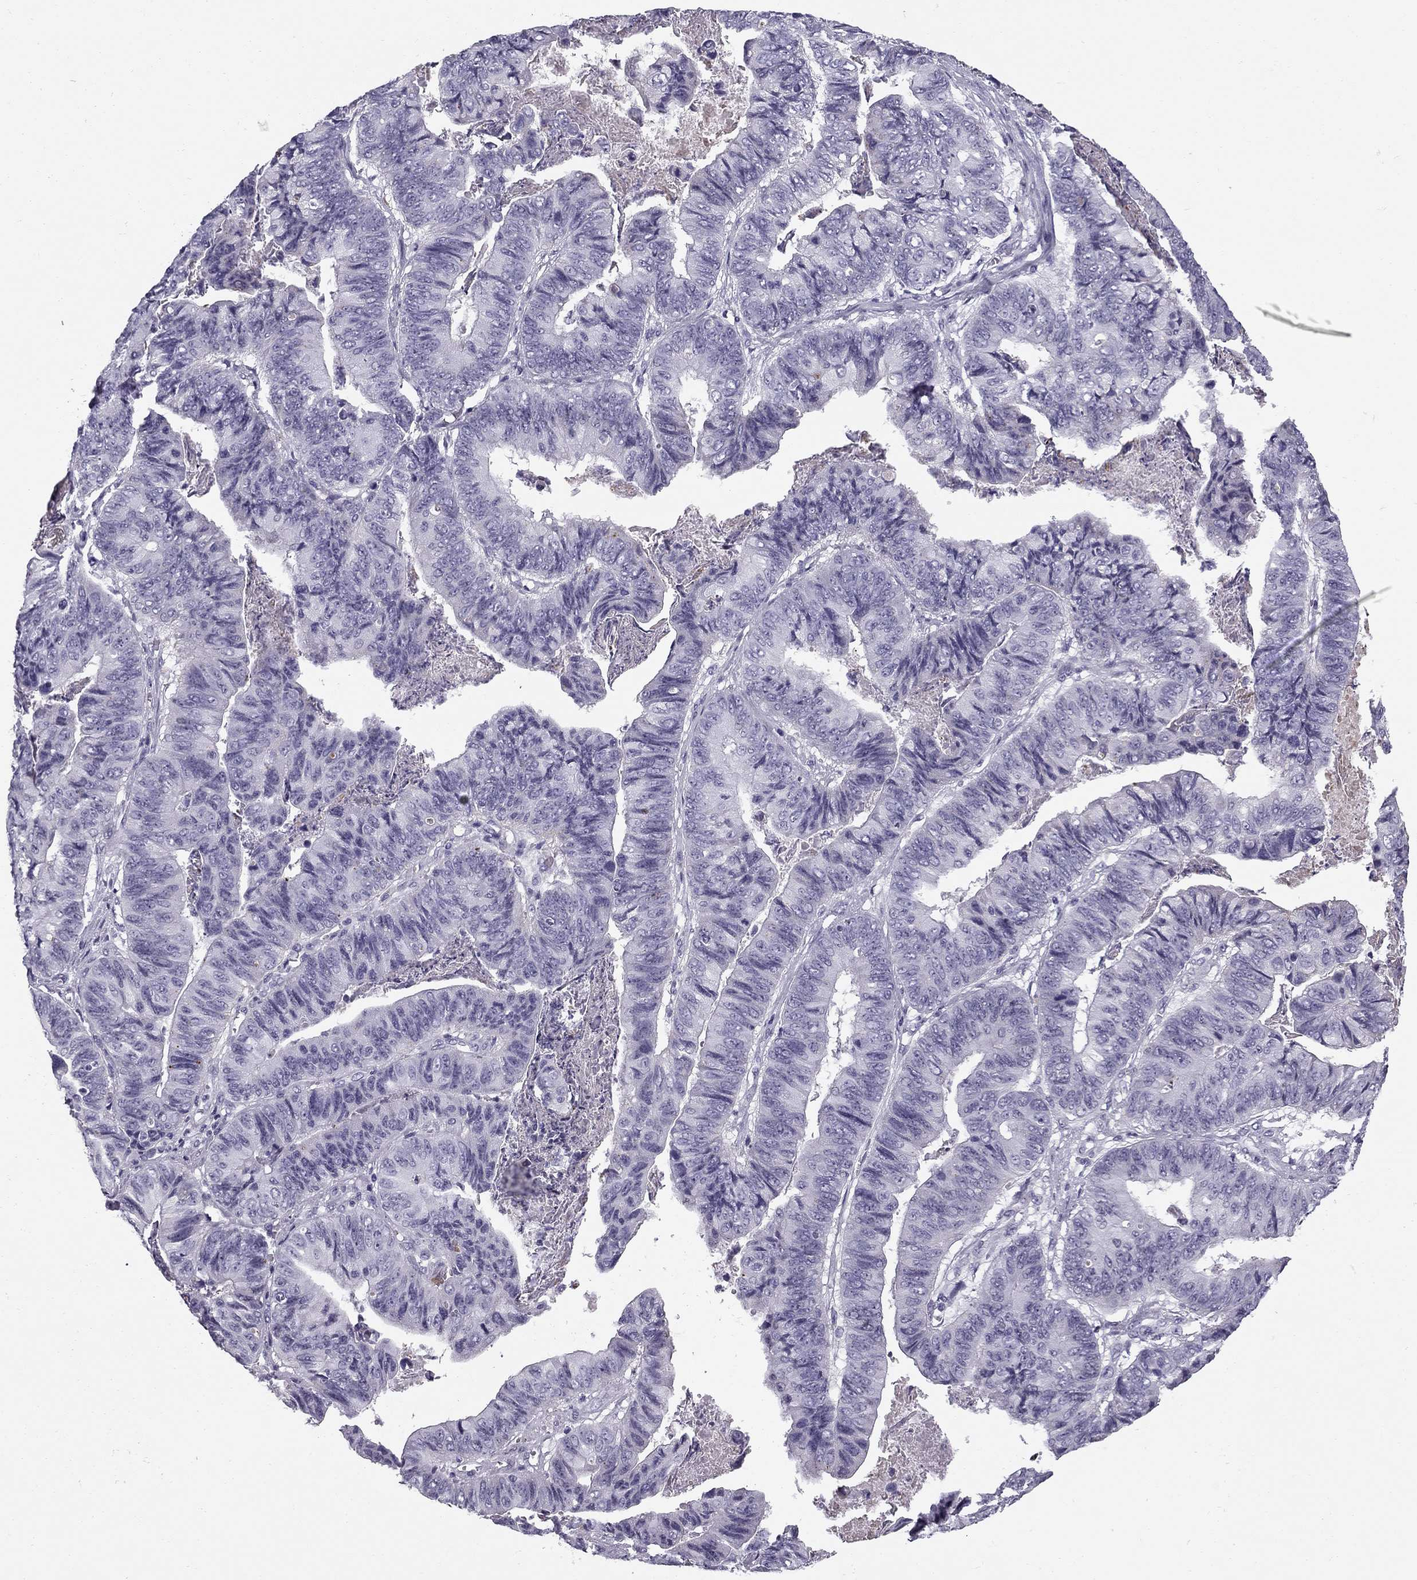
{"staining": {"intensity": "negative", "quantity": "none", "location": "none"}, "tissue": "stomach cancer", "cell_type": "Tumor cells", "image_type": "cancer", "snomed": [{"axis": "morphology", "description": "Adenocarcinoma, NOS"}, {"axis": "topography", "description": "Stomach, lower"}], "caption": "IHC image of neoplastic tissue: stomach cancer stained with DAB exhibits no significant protein expression in tumor cells.", "gene": "MC5R", "patient": {"sex": "male", "age": 77}}